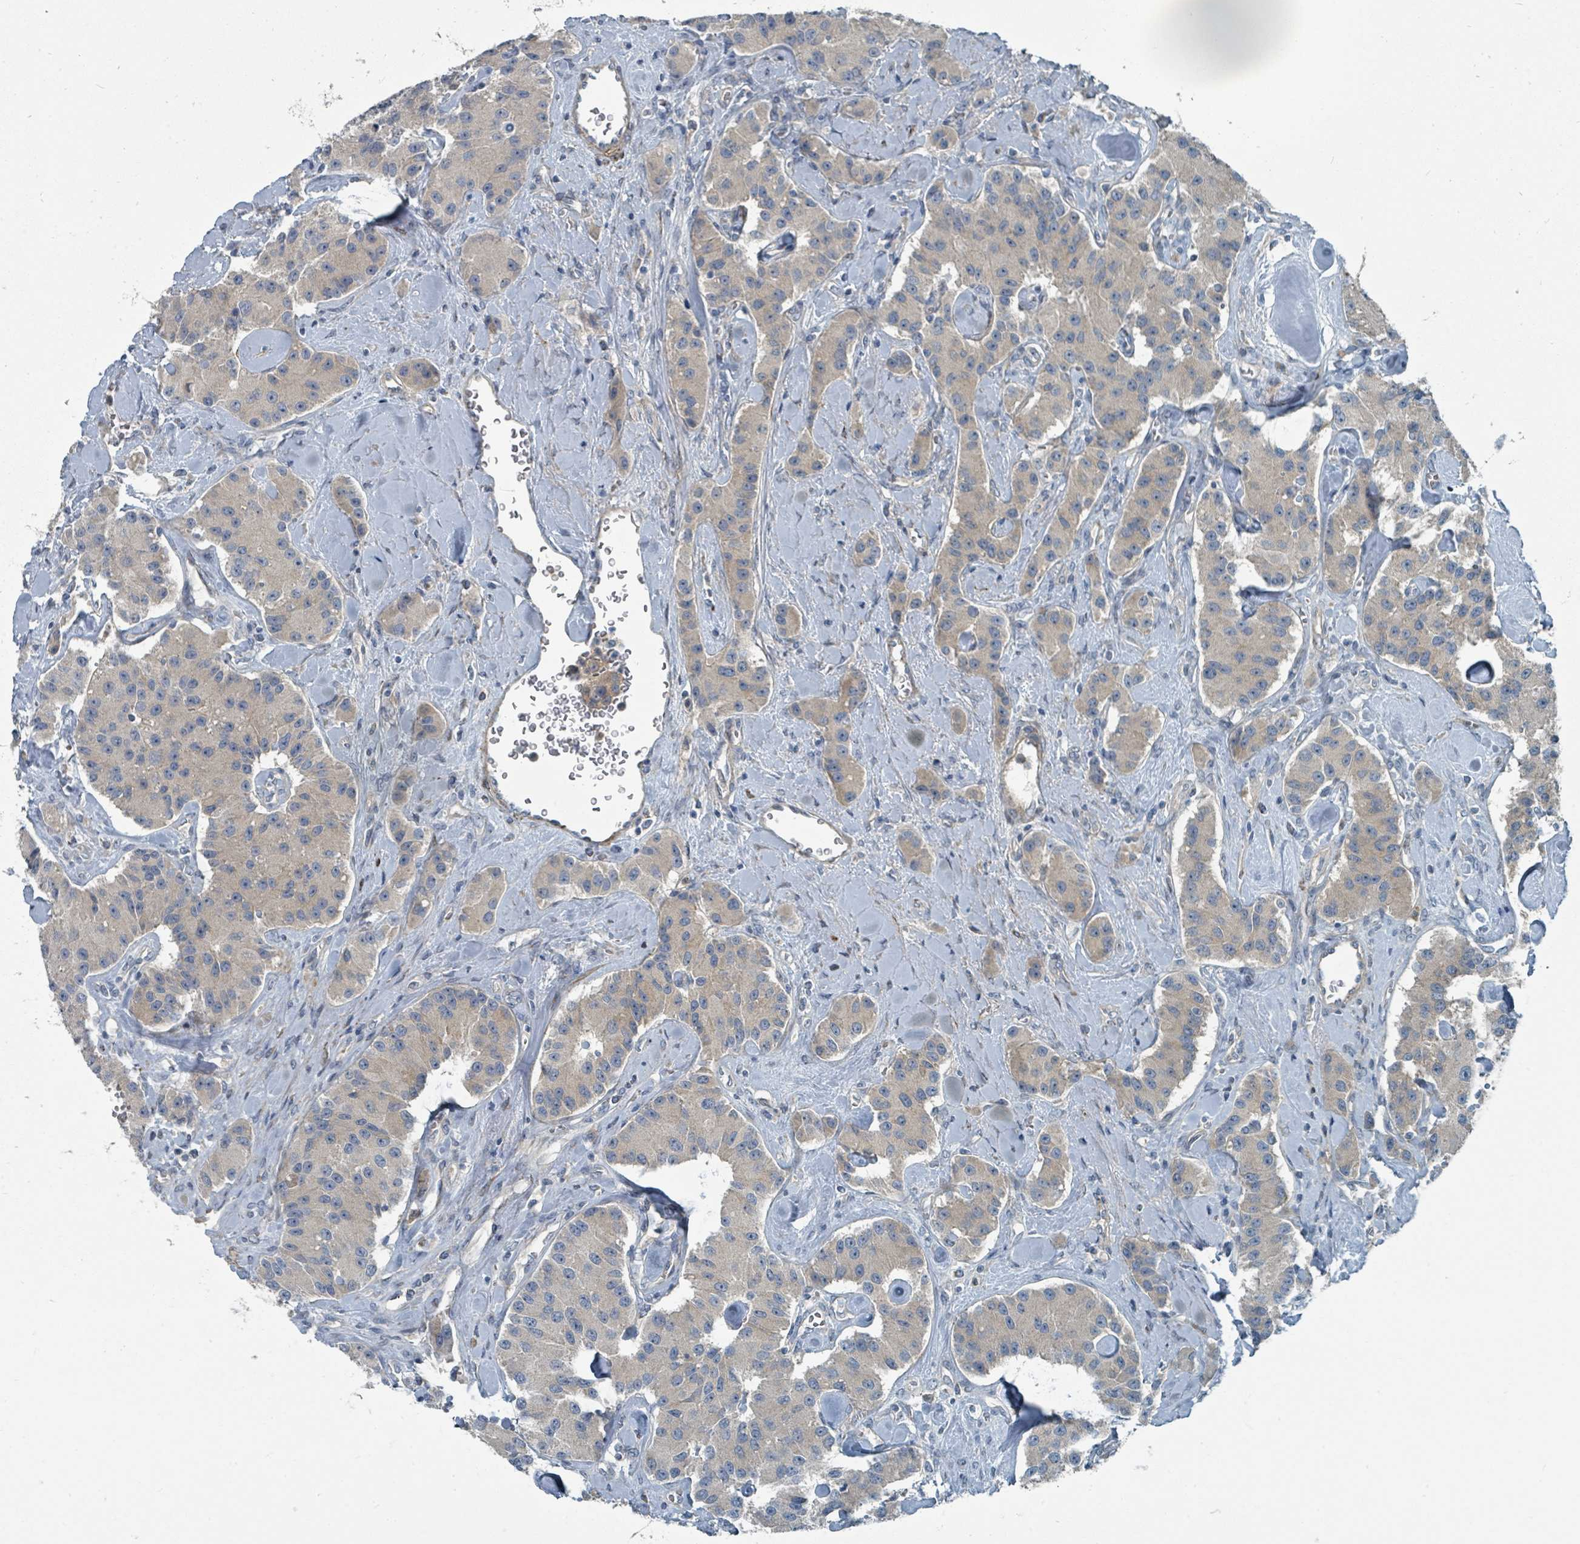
{"staining": {"intensity": "weak", "quantity": "25%-75%", "location": "cytoplasmic/membranous"}, "tissue": "carcinoid", "cell_type": "Tumor cells", "image_type": "cancer", "snomed": [{"axis": "morphology", "description": "Carcinoid, malignant, NOS"}, {"axis": "topography", "description": "Pancreas"}], "caption": "Weak cytoplasmic/membranous staining is identified in approximately 25%-75% of tumor cells in malignant carcinoid.", "gene": "SLC44A5", "patient": {"sex": "male", "age": 41}}